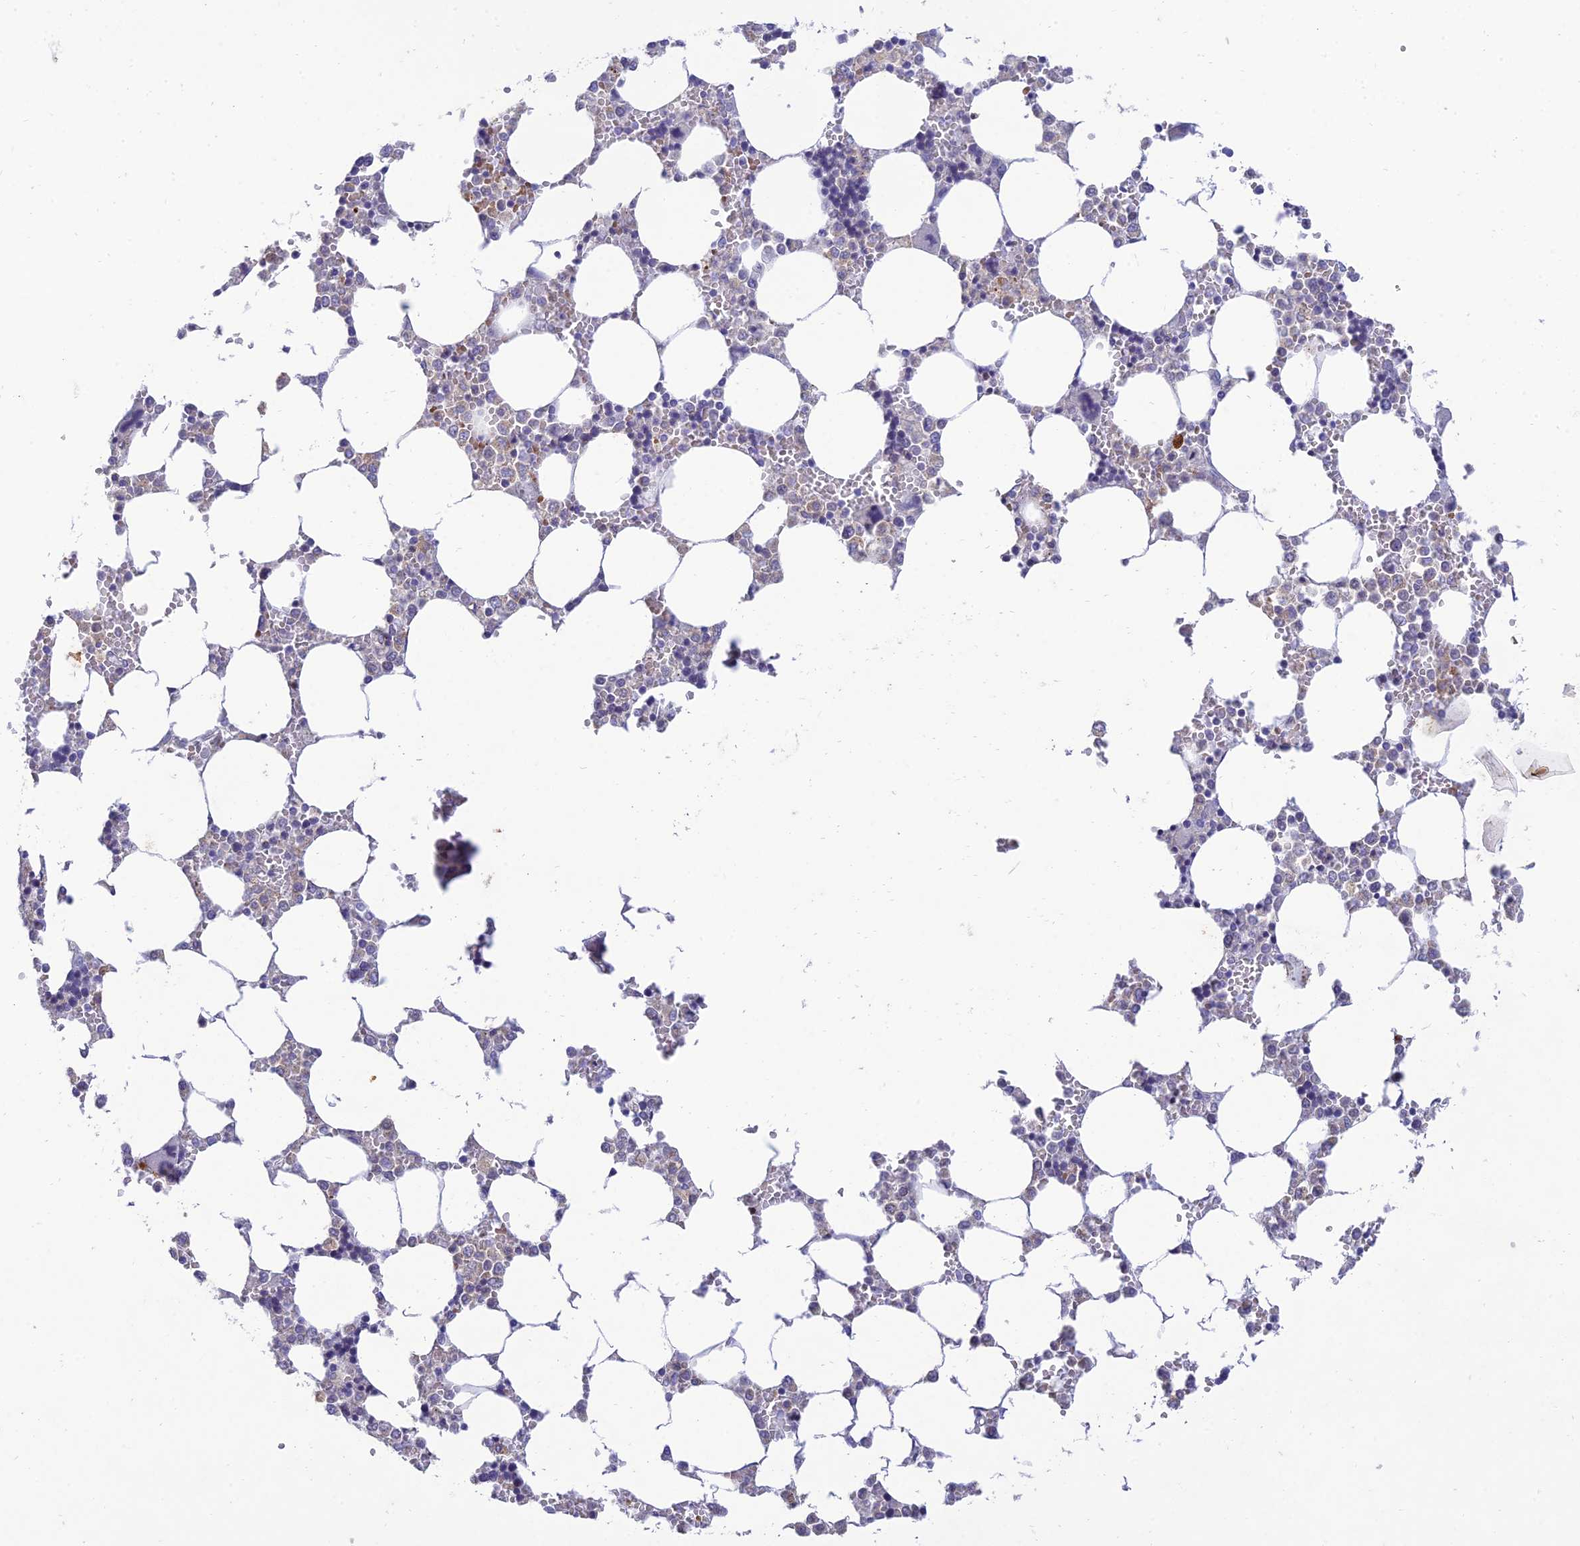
{"staining": {"intensity": "moderate", "quantity": "<25%", "location": "cytoplasmic/membranous"}, "tissue": "bone marrow", "cell_type": "Hematopoietic cells", "image_type": "normal", "snomed": [{"axis": "morphology", "description": "Normal tissue, NOS"}, {"axis": "topography", "description": "Bone marrow"}], "caption": "Immunohistochemical staining of benign bone marrow reveals low levels of moderate cytoplasmic/membranous positivity in about <25% of hematopoietic cells.", "gene": "MAL2", "patient": {"sex": "male", "age": 64}}